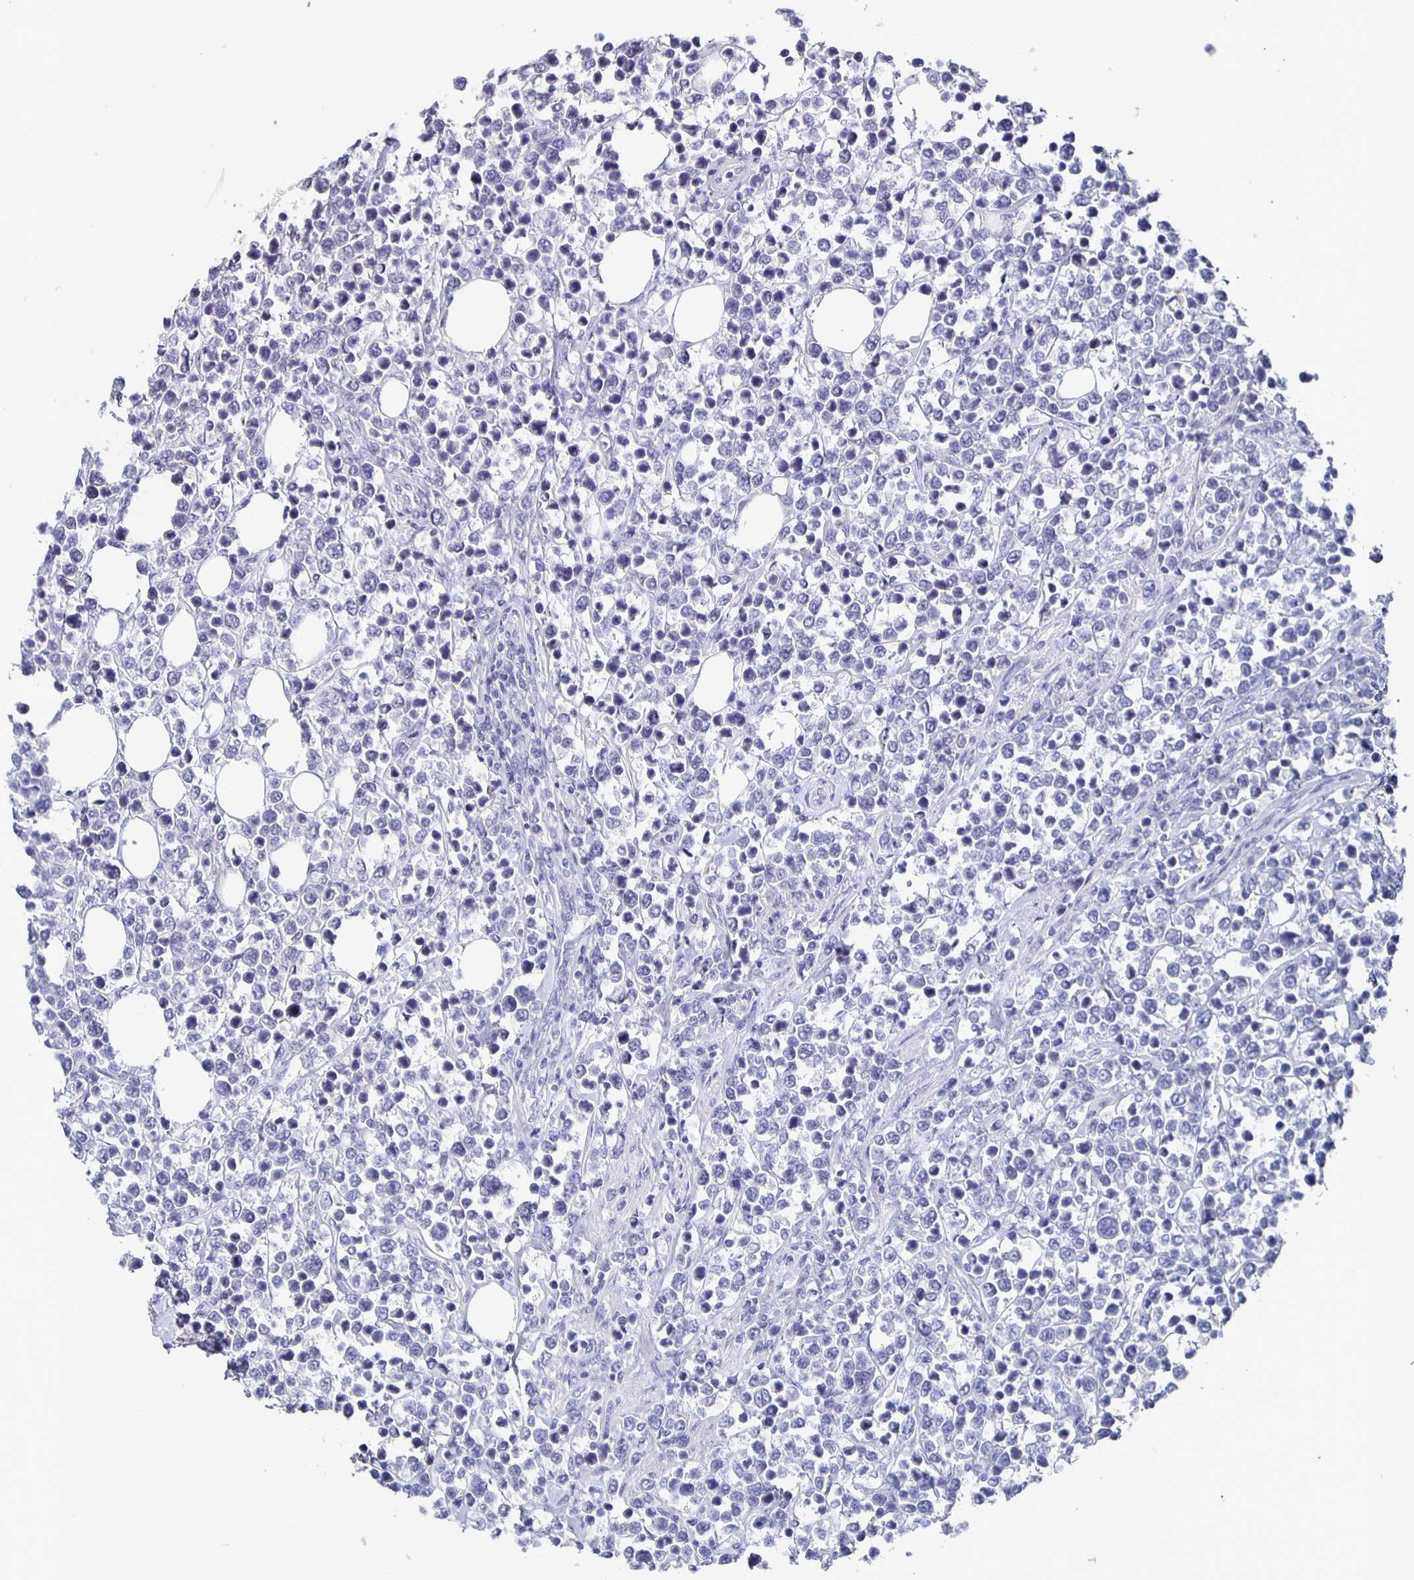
{"staining": {"intensity": "negative", "quantity": "none", "location": "none"}, "tissue": "lymphoma", "cell_type": "Tumor cells", "image_type": "cancer", "snomed": [{"axis": "morphology", "description": "Malignant lymphoma, non-Hodgkin's type, Low grade"}, {"axis": "topography", "description": "Lymph node"}], "caption": "Tumor cells show no significant staining in lymphoma. Nuclei are stained in blue.", "gene": "CACNA2D2", "patient": {"sex": "male", "age": 60}}